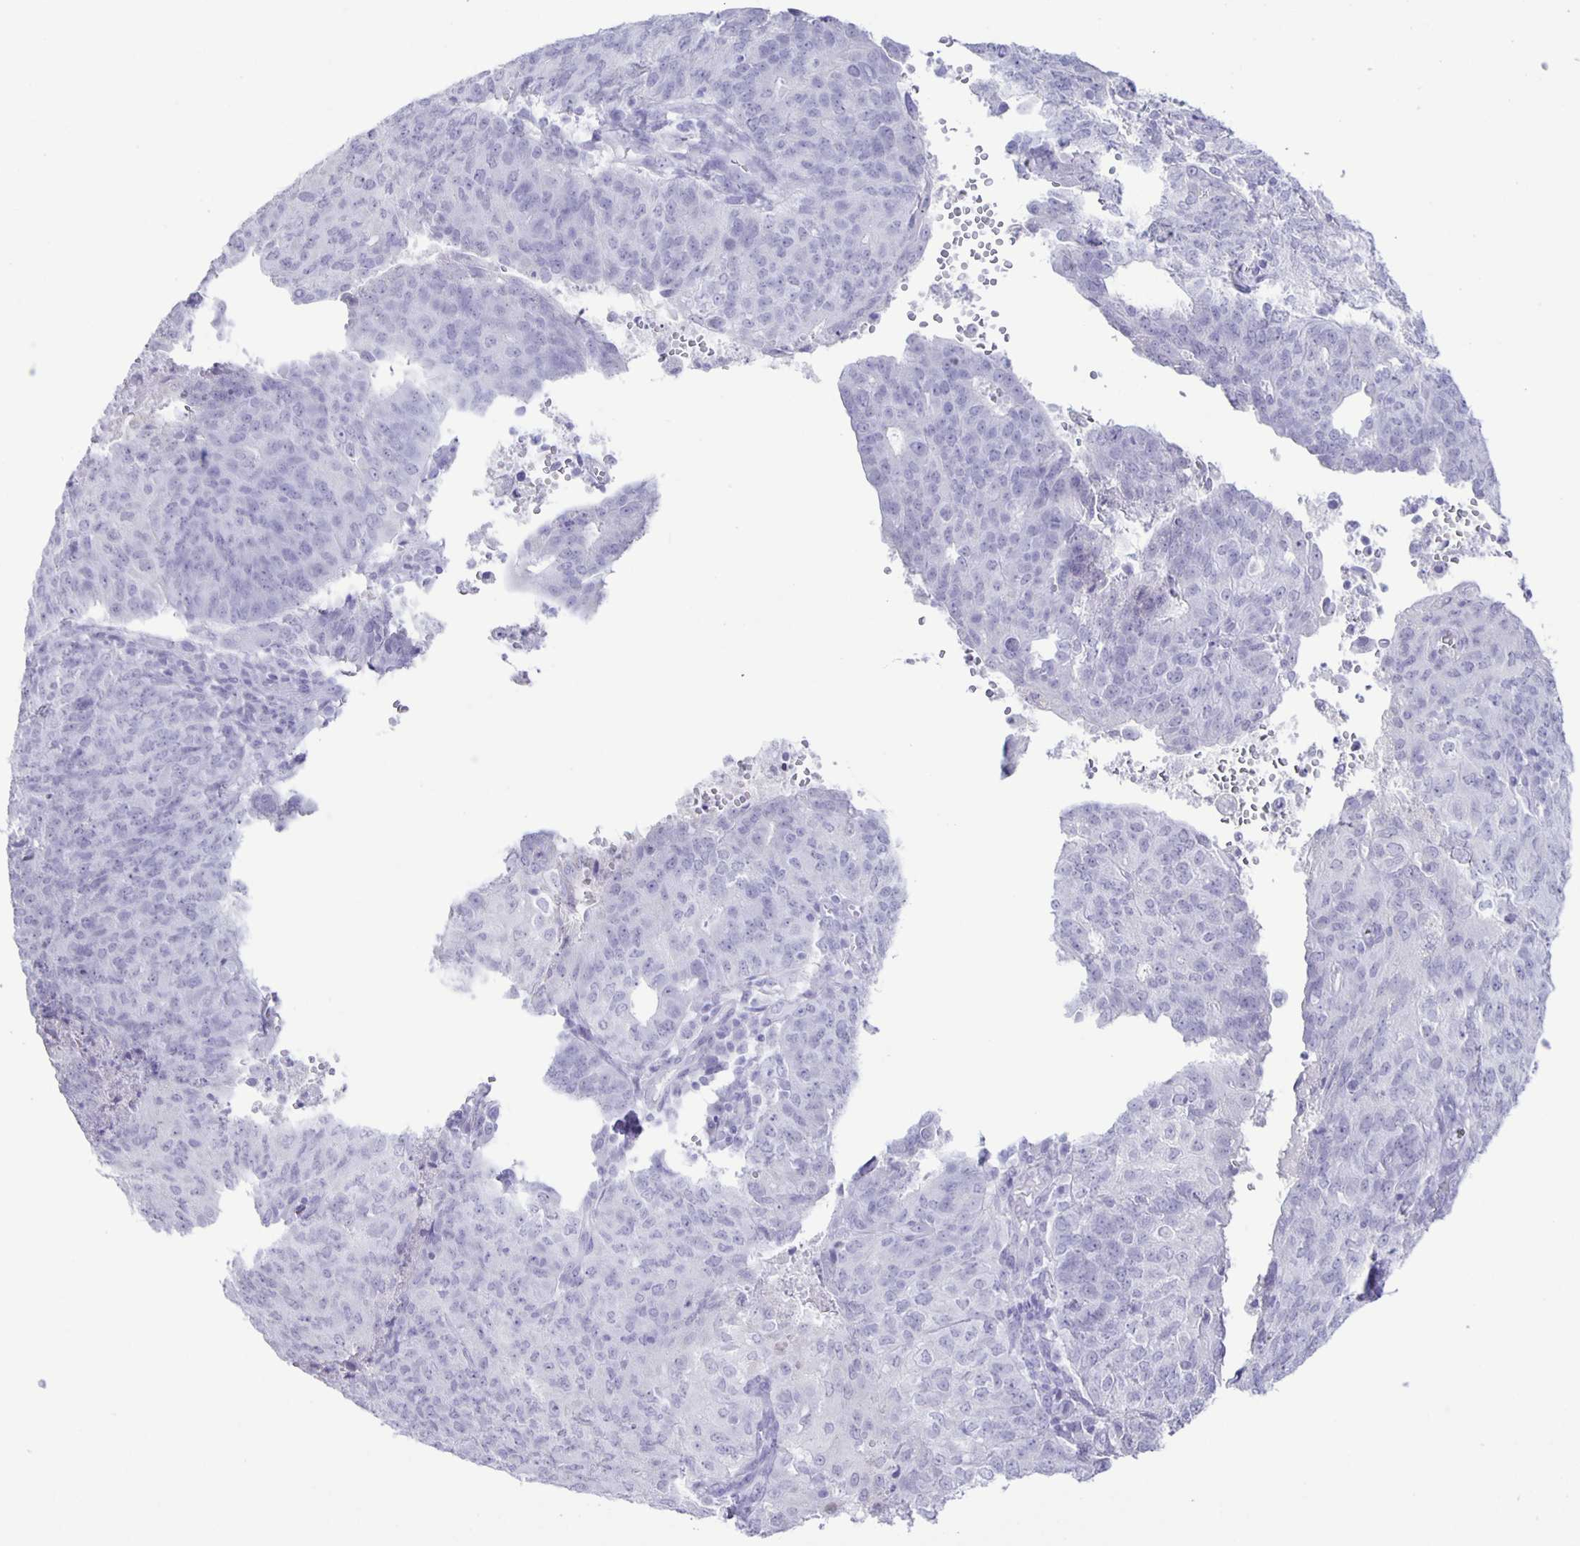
{"staining": {"intensity": "negative", "quantity": "none", "location": "none"}, "tissue": "endometrial cancer", "cell_type": "Tumor cells", "image_type": "cancer", "snomed": [{"axis": "morphology", "description": "Adenocarcinoma, NOS"}, {"axis": "topography", "description": "Endometrium"}], "caption": "High power microscopy photomicrograph of an IHC histopathology image of adenocarcinoma (endometrial), revealing no significant expression in tumor cells.", "gene": "EZHIP", "patient": {"sex": "female", "age": 82}}